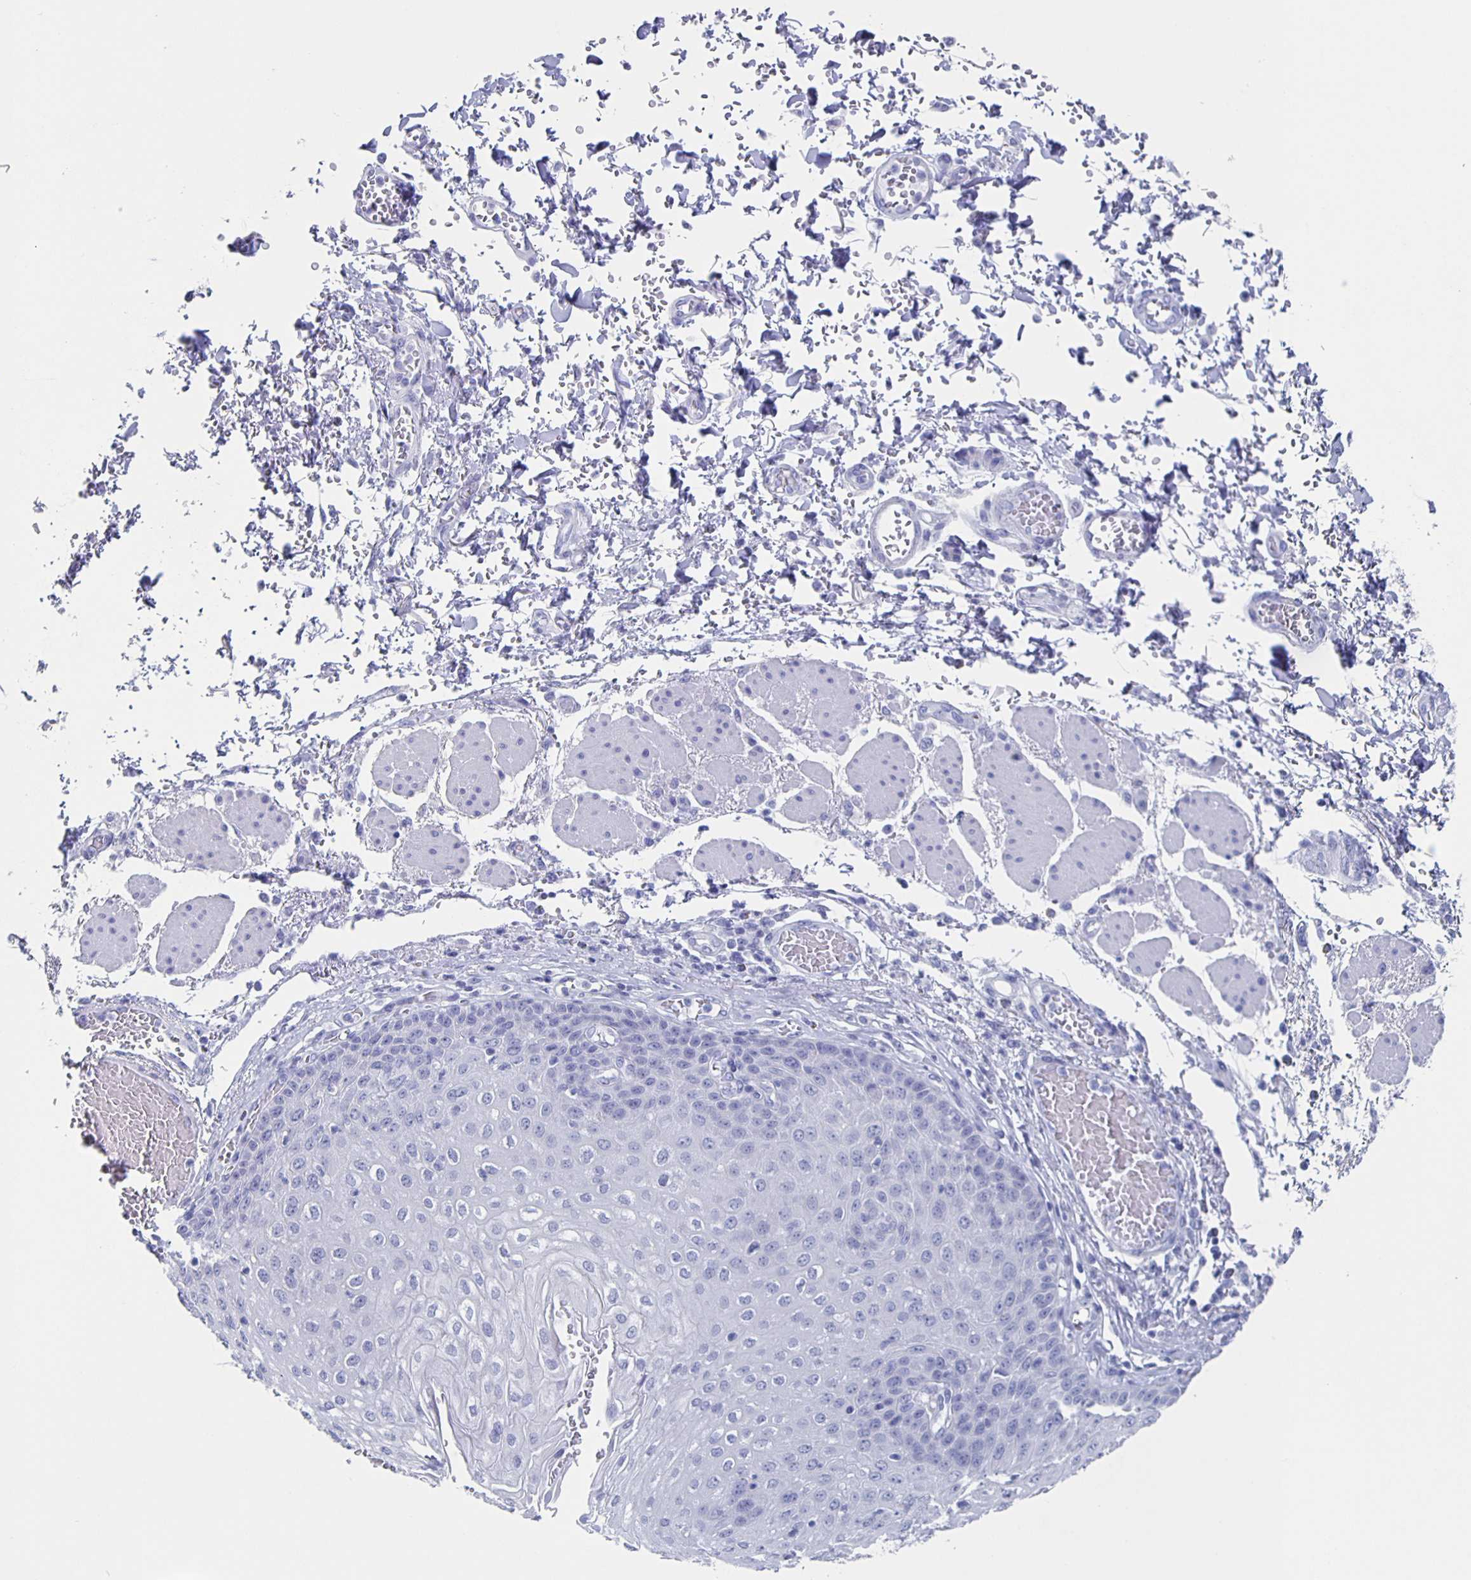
{"staining": {"intensity": "negative", "quantity": "none", "location": "none"}, "tissue": "esophagus", "cell_type": "Squamous epithelial cells", "image_type": "normal", "snomed": [{"axis": "morphology", "description": "Normal tissue, NOS"}, {"axis": "morphology", "description": "Adenocarcinoma, NOS"}, {"axis": "topography", "description": "Esophagus"}], "caption": "Immunohistochemical staining of unremarkable esophagus reveals no significant positivity in squamous epithelial cells.", "gene": "SLC34A2", "patient": {"sex": "male", "age": 81}}